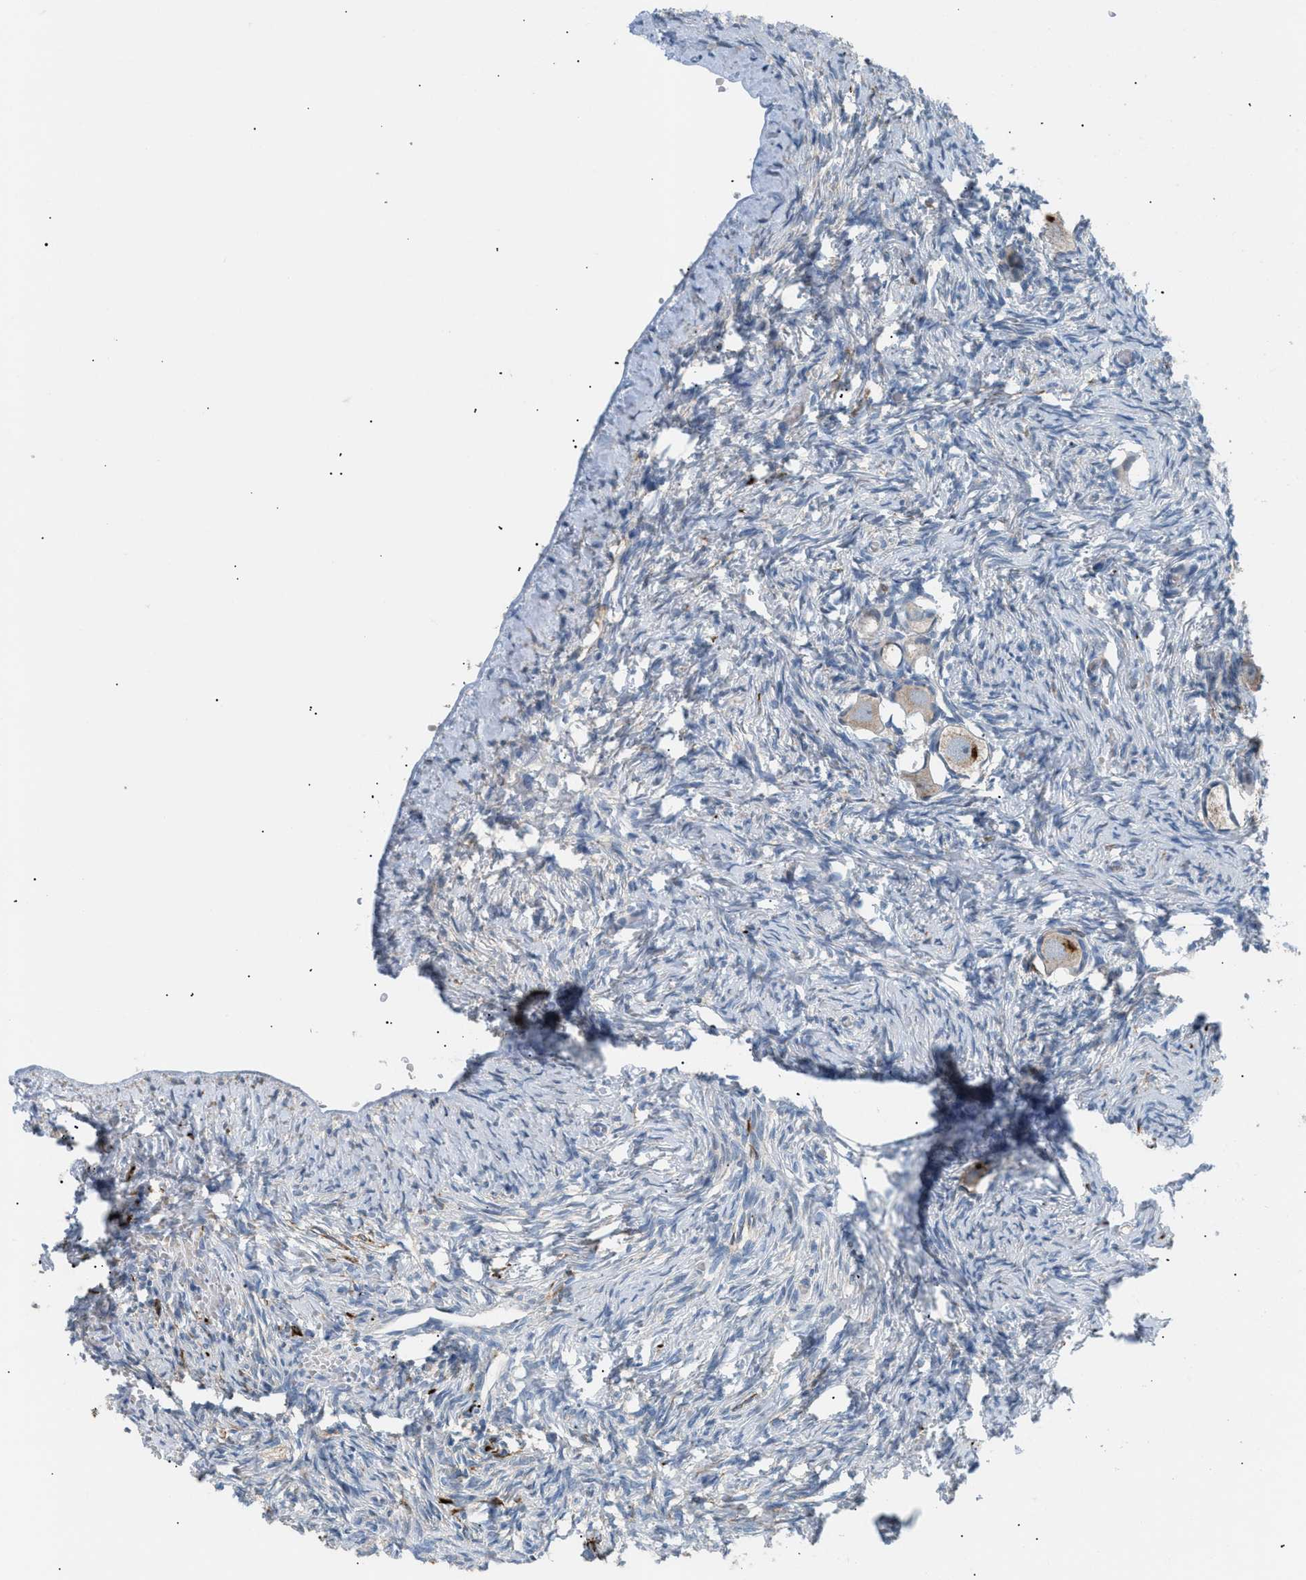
{"staining": {"intensity": "moderate", "quantity": ">75%", "location": "cytoplasmic/membranous"}, "tissue": "ovary", "cell_type": "Follicle cells", "image_type": "normal", "snomed": [{"axis": "morphology", "description": "Normal tissue, NOS"}, {"axis": "topography", "description": "Ovary"}], "caption": "Protein staining reveals moderate cytoplasmic/membranous expression in about >75% of follicle cells in benign ovary. The staining is performed using DAB (3,3'-diaminobenzidine) brown chromogen to label protein expression. The nuclei are counter-stained blue using hematoxylin.", "gene": "ICA1", "patient": {"sex": "female", "age": 27}}